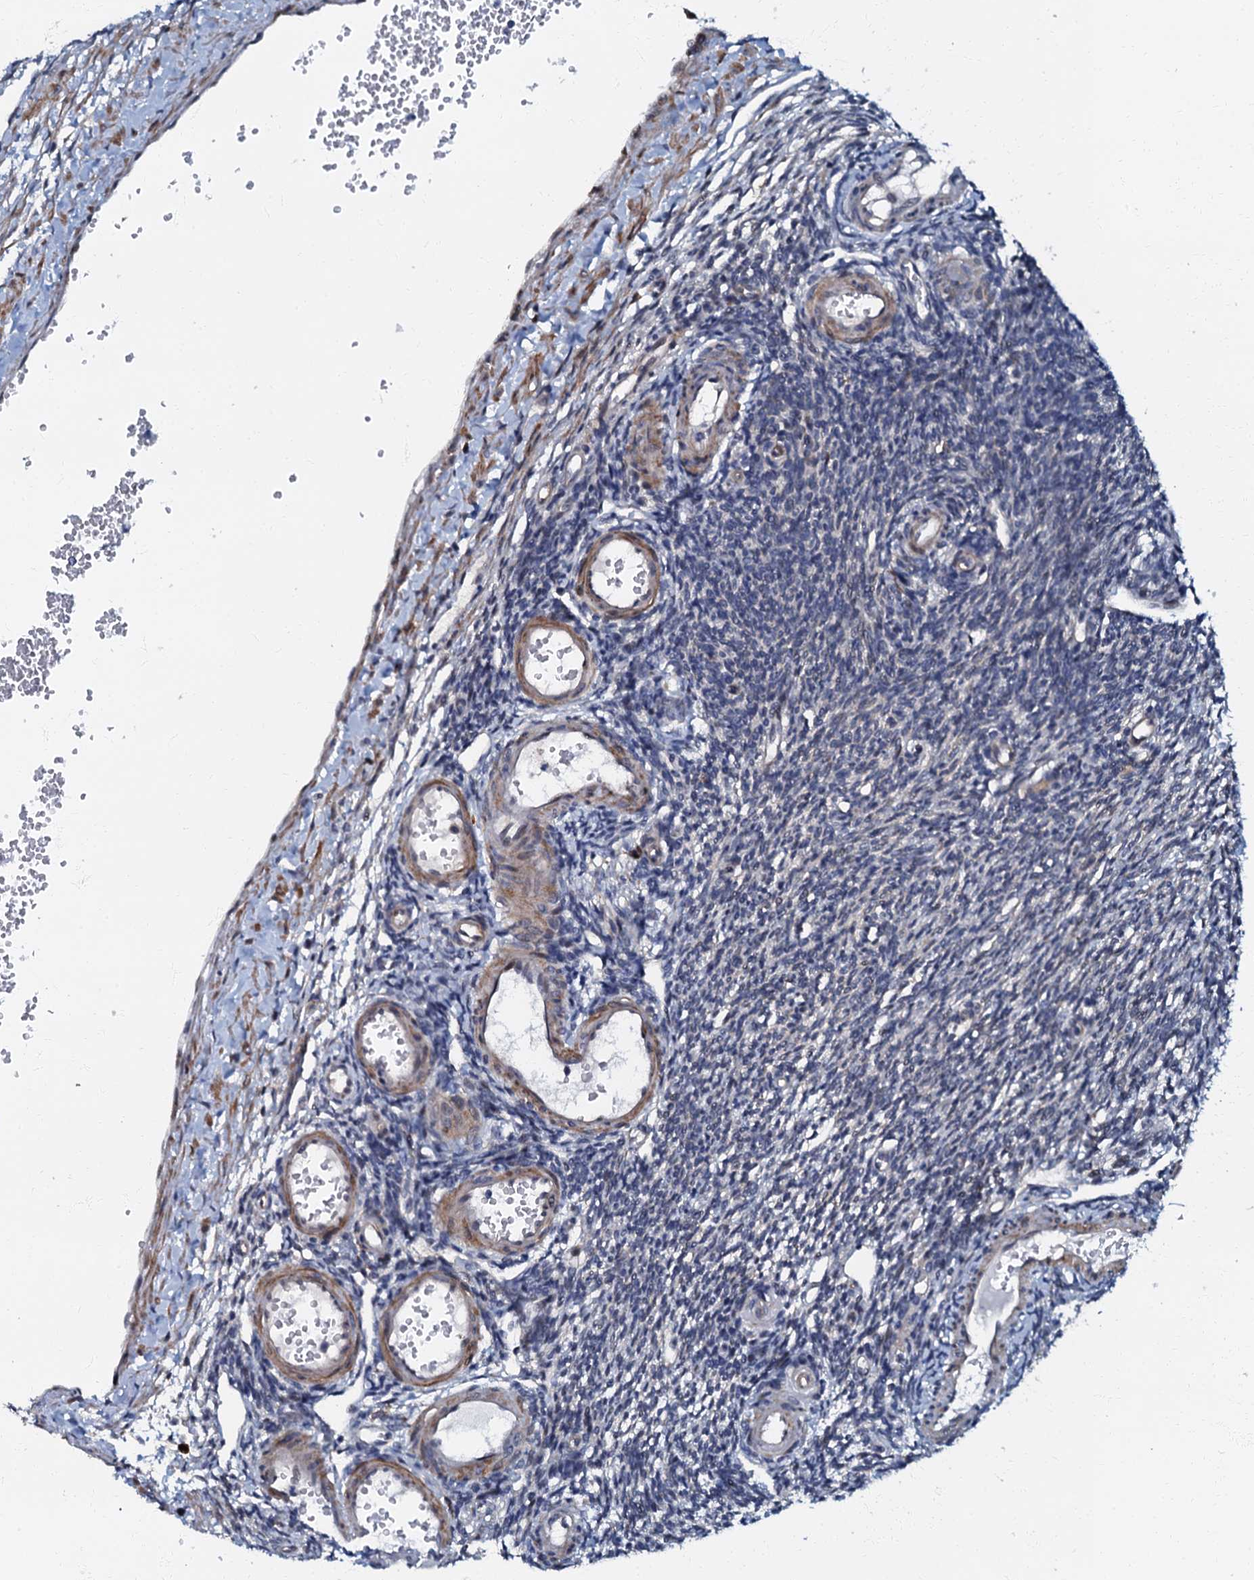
{"staining": {"intensity": "negative", "quantity": "none", "location": "none"}, "tissue": "ovary", "cell_type": "Ovarian stroma cells", "image_type": "normal", "snomed": [{"axis": "morphology", "description": "Normal tissue, NOS"}, {"axis": "morphology", "description": "Cyst, NOS"}, {"axis": "topography", "description": "Ovary"}], "caption": "Immunohistochemistry of benign human ovary demonstrates no staining in ovarian stroma cells.", "gene": "OLAH", "patient": {"sex": "female", "age": 33}}